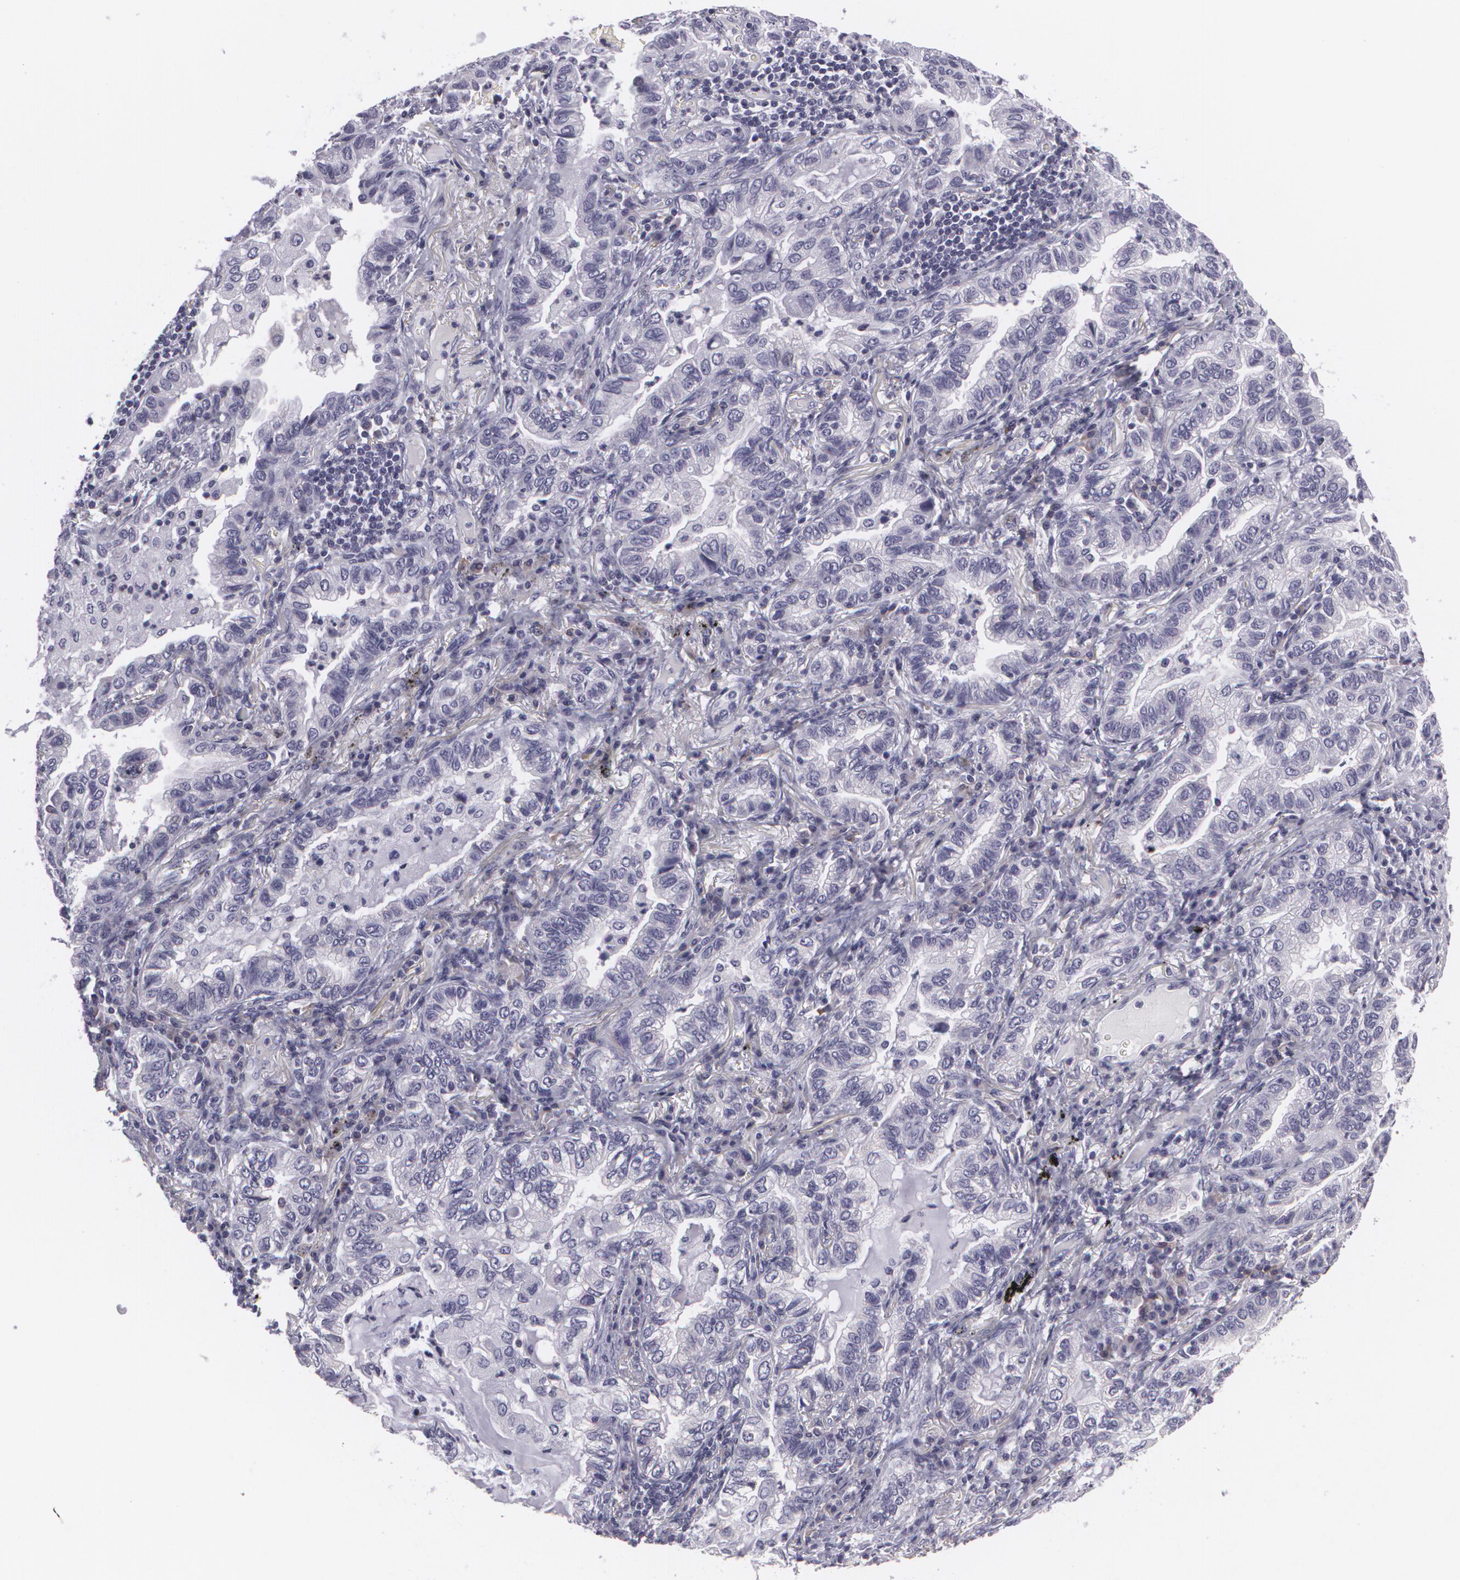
{"staining": {"intensity": "negative", "quantity": "none", "location": "none"}, "tissue": "lung cancer", "cell_type": "Tumor cells", "image_type": "cancer", "snomed": [{"axis": "morphology", "description": "Adenocarcinoma, NOS"}, {"axis": "topography", "description": "Lung"}], "caption": "Protein analysis of adenocarcinoma (lung) reveals no significant expression in tumor cells. (Stains: DAB (3,3'-diaminobenzidine) immunohistochemistry (IHC) with hematoxylin counter stain, Microscopy: brightfield microscopy at high magnification).", "gene": "MAP2", "patient": {"sex": "female", "age": 50}}